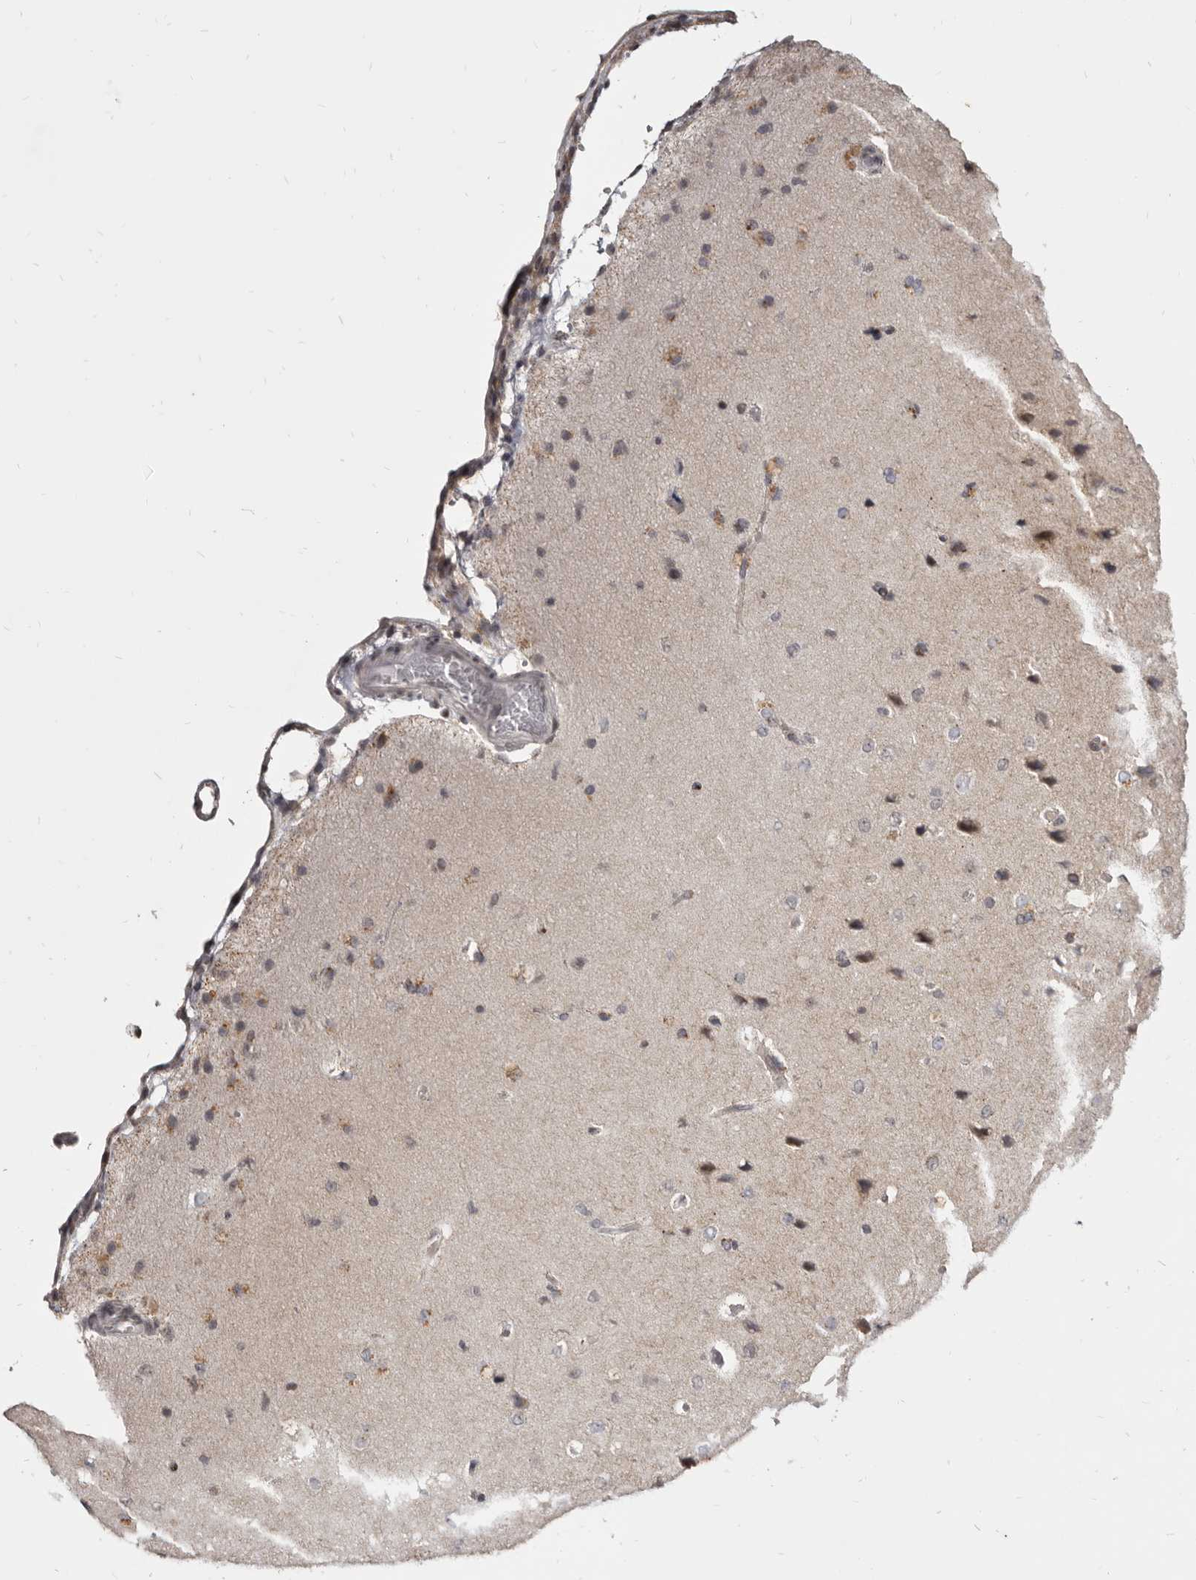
{"staining": {"intensity": "negative", "quantity": "none", "location": "none"}, "tissue": "cerebral cortex", "cell_type": "Endothelial cells", "image_type": "normal", "snomed": [{"axis": "morphology", "description": "Normal tissue, NOS"}, {"axis": "topography", "description": "Cerebral cortex"}], "caption": "A high-resolution histopathology image shows immunohistochemistry staining of unremarkable cerebral cortex, which reveals no significant expression in endothelial cells.", "gene": "THUMPD1", "patient": {"sex": "male", "age": 62}}